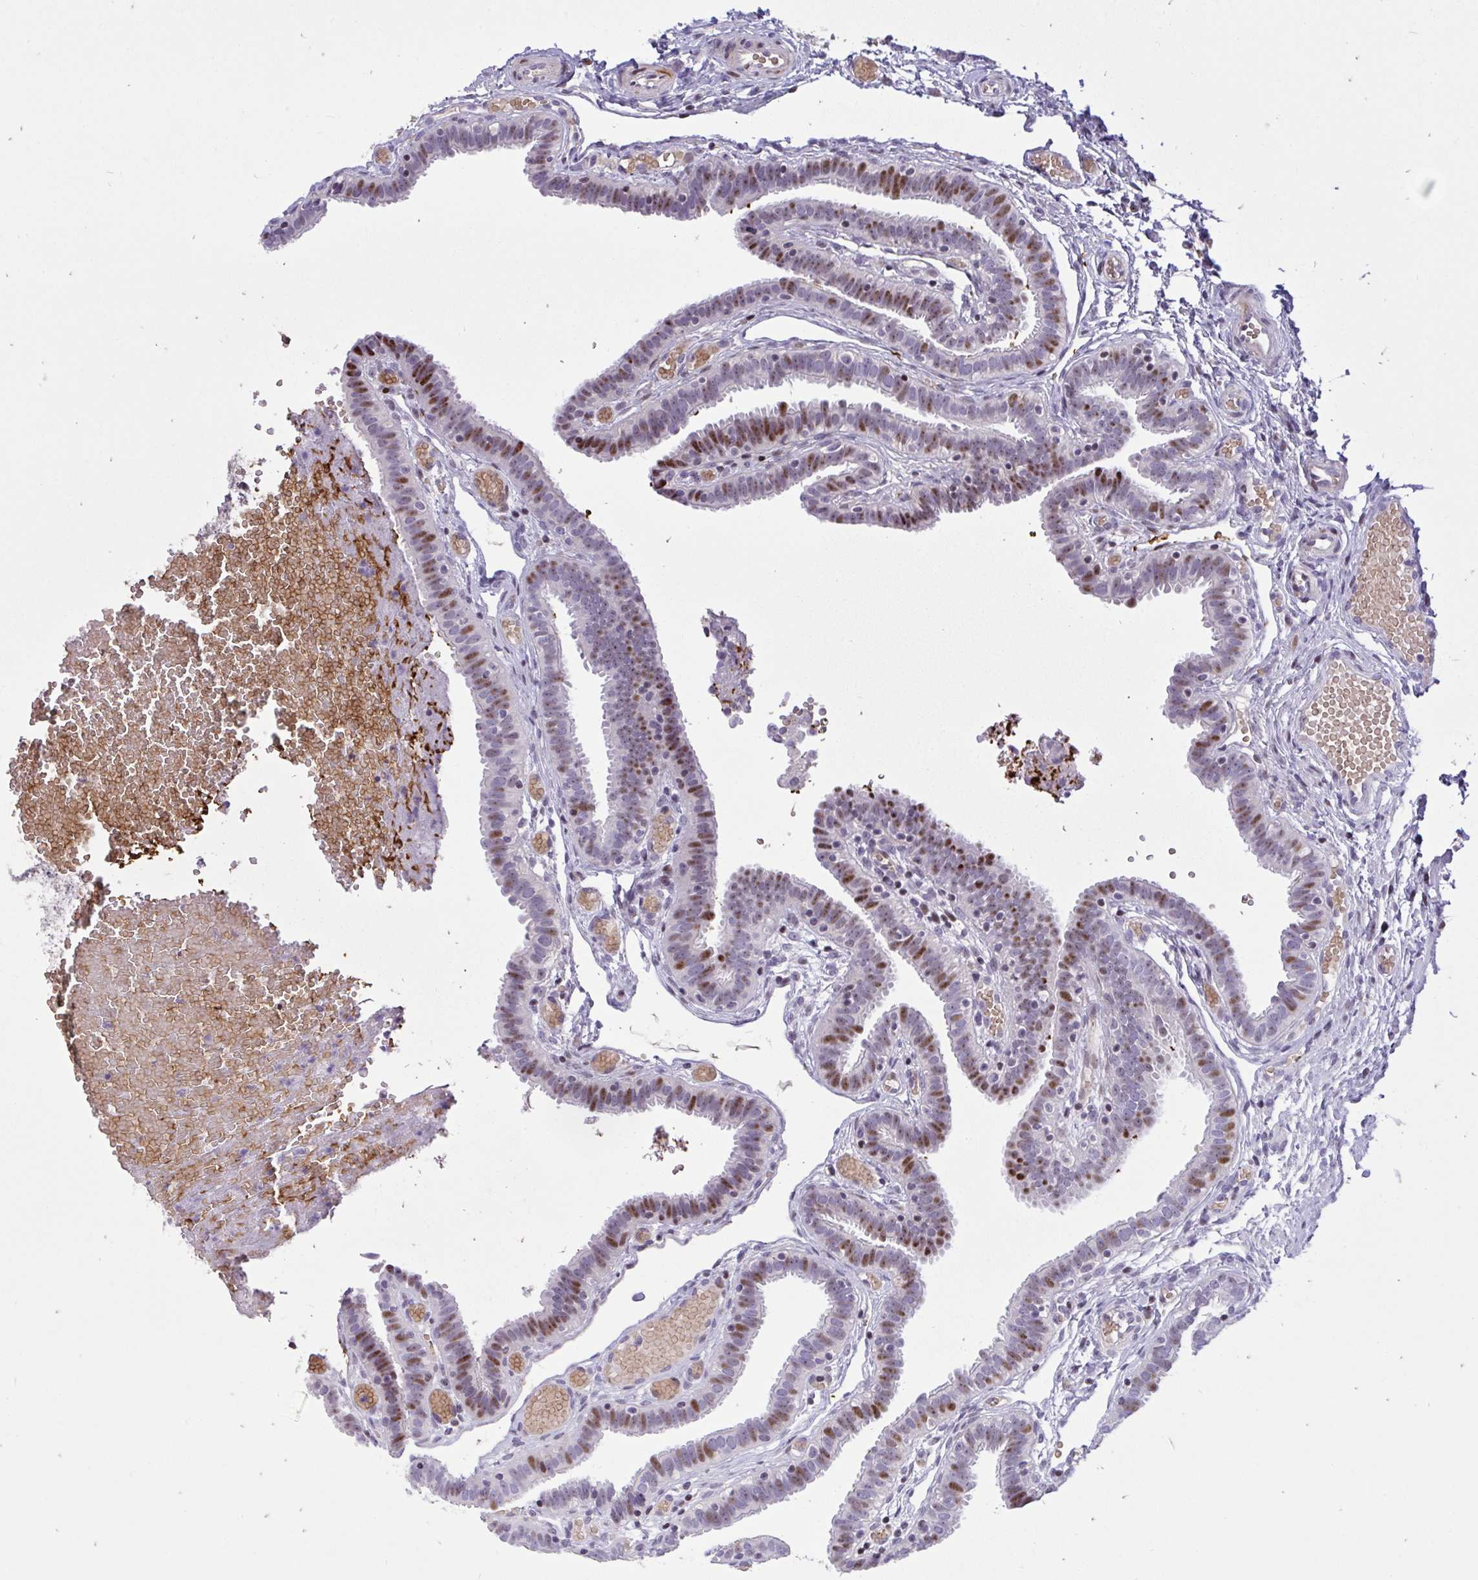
{"staining": {"intensity": "moderate", "quantity": "25%-75%", "location": "nuclear"}, "tissue": "fallopian tube", "cell_type": "Glandular cells", "image_type": "normal", "snomed": [{"axis": "morphology", "description": "Normal tissue, NOS"}, {"axis": "topography", "description": "Fallopian tube"}], "caption": "High-magnification brightfield microscopy of unremarkable fallopian tube stained with DAB (brown) and counterstained with hematoxylin (blue). glandular cells exhibit moderate nuclear positivity is identified in approximately25%-75% of cells. (brown staining indicates protein expression, while blue staining denotes nuclei).", "gene": "PLPPR3", "patient": {"sex": "female", "age": 37}}